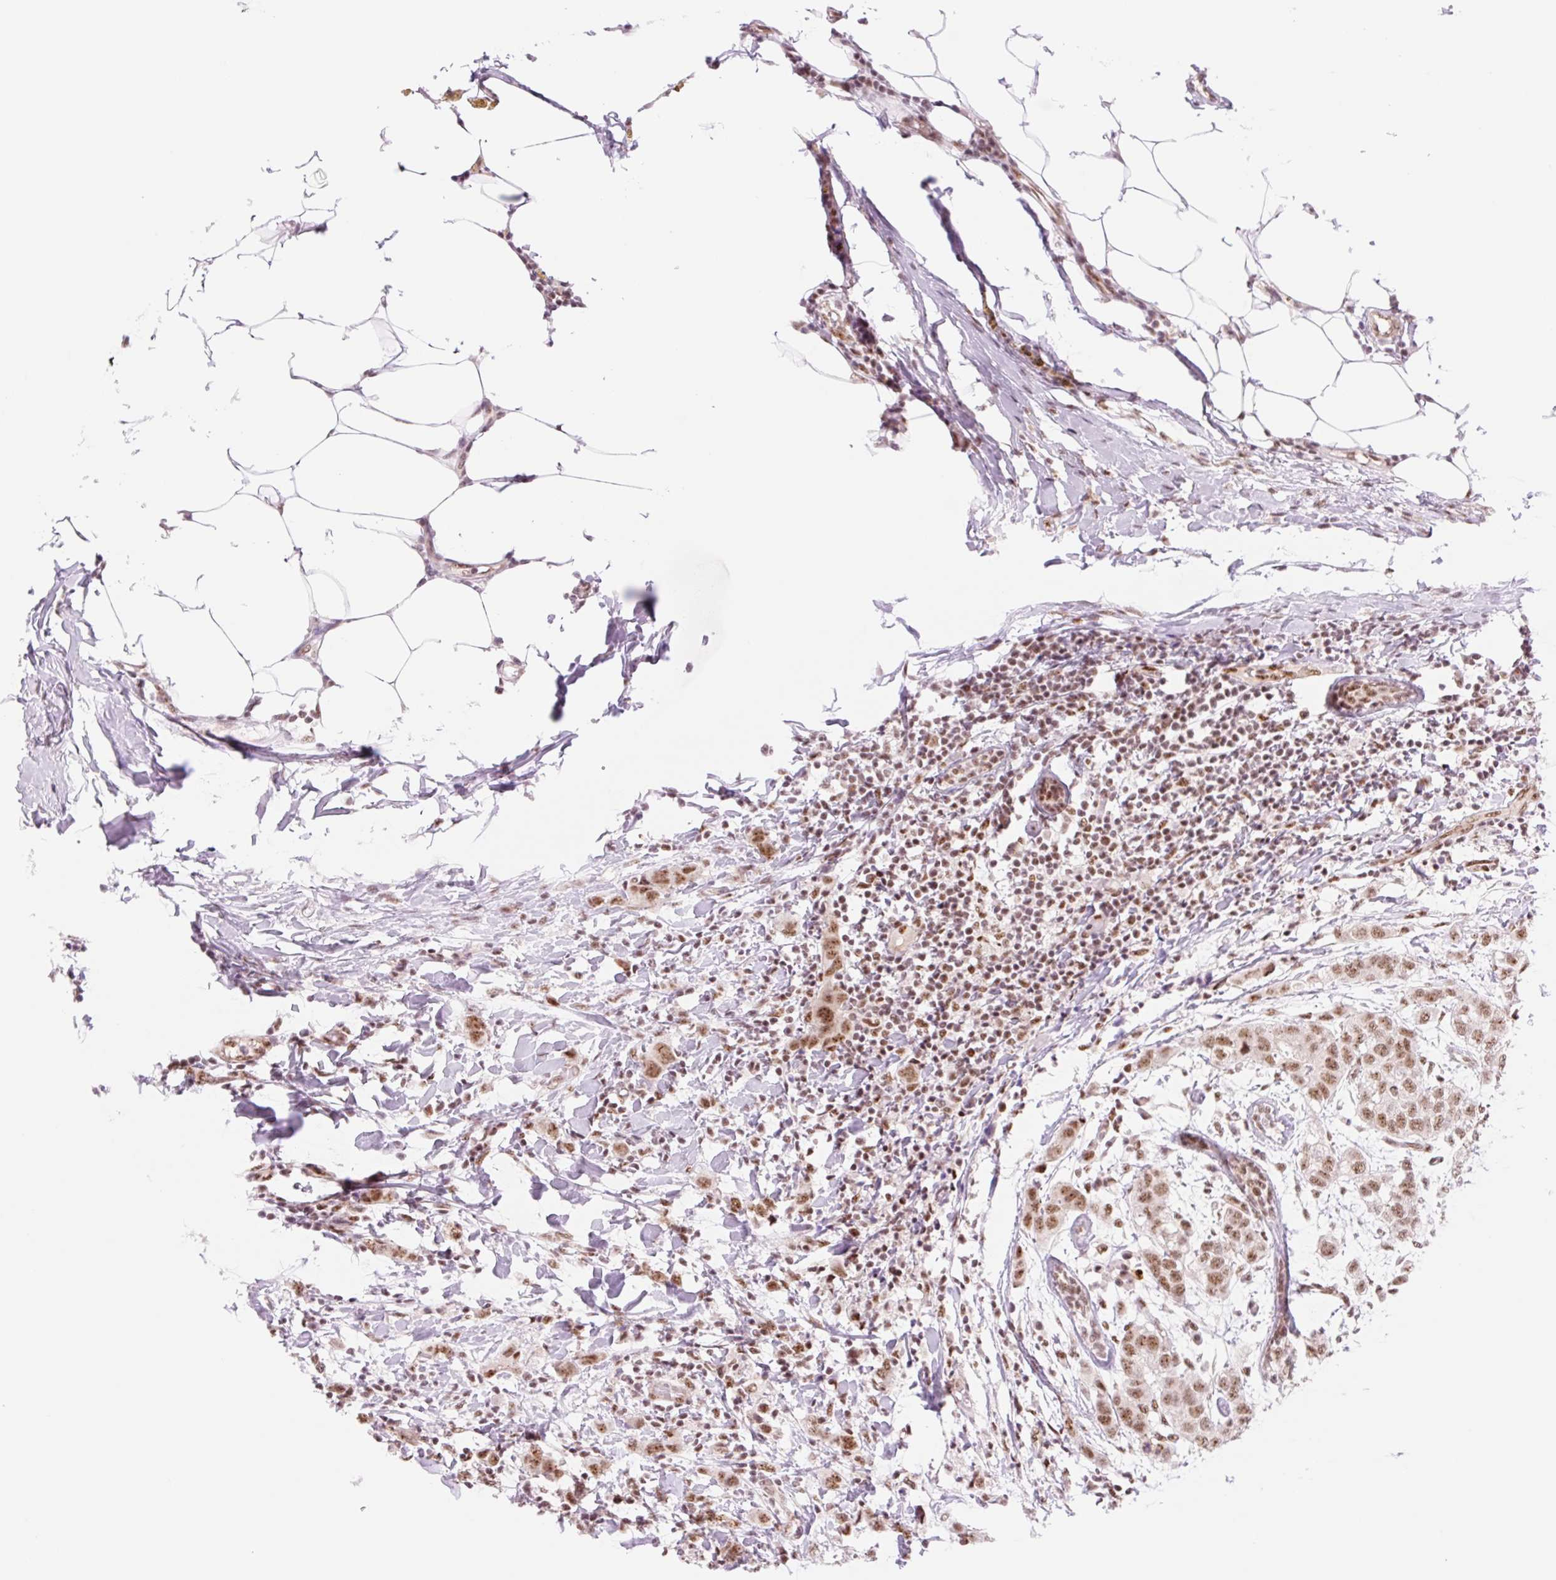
{"staining": {"intensity": "moderate", "quantity": ">75%", "location": "nuclear"}, "tissue": "breast cancer", "cell_type": "Tumor cells", "image_type": "cancer", "snomed": [{"axis": "morphology", "description": "Duct carcinoma"}, {"axis": "topography", "description": "Breast"}], "caption": "Brown immunohistochemical staining in human invasive ductal carcinoma (breast) exhibits moderate nuclear staining in approximately >75% of tumor cells. The protein of interest is stained brown, and the nuclei are stained in blue (DAB IHC with brightfield microscopy, high magnification).", "gene": "PRDM11", "patient": {"sex": "female", "age": 50}}